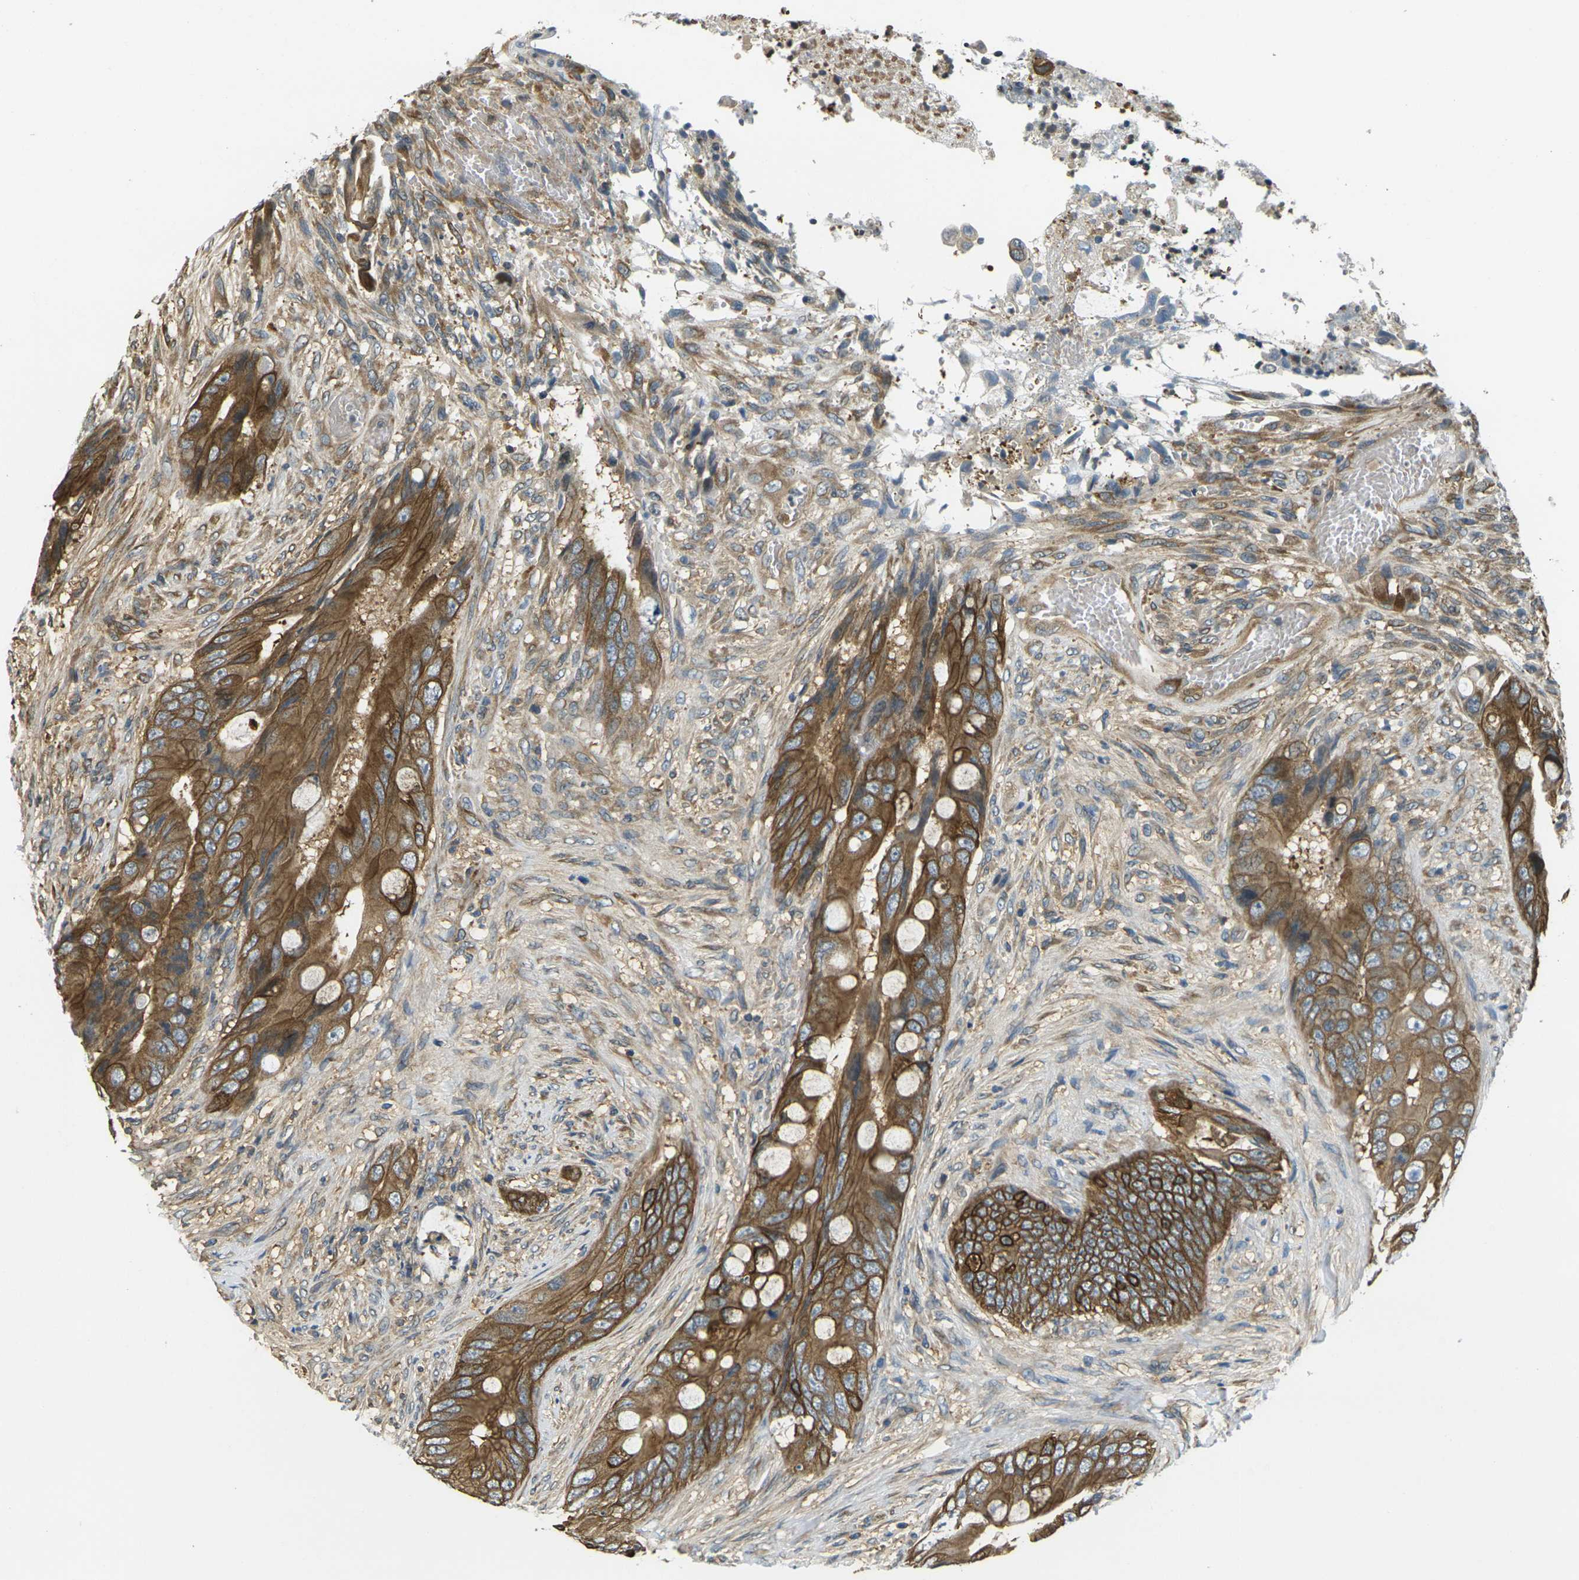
{"staining": {"intensity": "strong", "quantity": ">75%", "location": "cytoplasmic/membranous"}, "tissue": "colorectal cancer", "cell_type": "Tumor cells", "image_type": "cancer", "snomed": [{"axis": "morphology", "description": "Adenocarcinoma, NOS"}, {"axis": "topography", "description": "Rectum"}], "caption": "Protein analysis of adenocarcinoma (colorectal) tissue shows strong cytoplasmic/membranous staining in about >75% of tumor cells.", "gene": "CAST", "patient": {"sex": "female", "age": 77}}